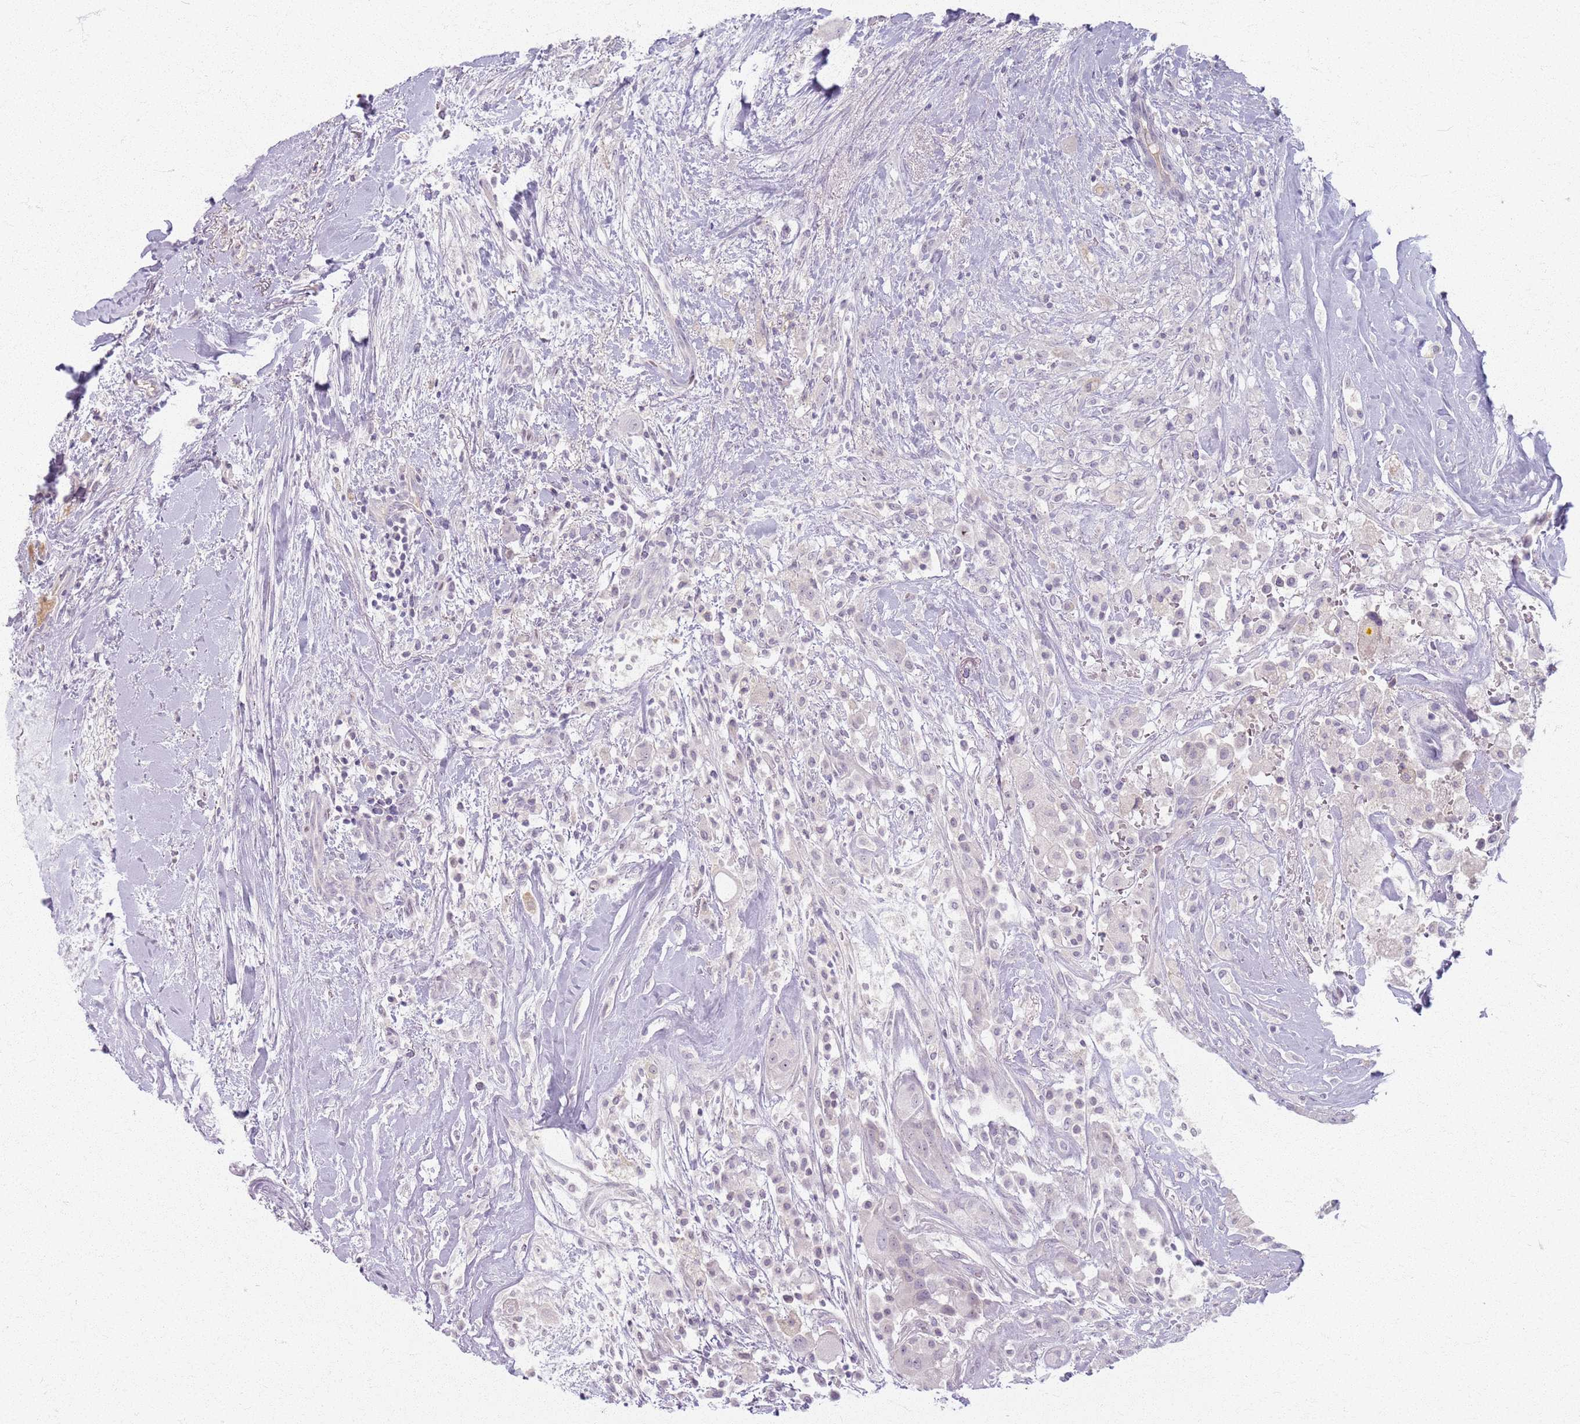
{"staining": {"intensity": "negative", "quantity": "none", "location": "none"}, "tissue": "thyroid cancer", "cell_type": "Tumor cells", "image_type": "cancer", "snomed": [{"axis": "morphology", "description": "Normal tissue, NOS"}, {"axis": "morphology", "description": "Papillary adenocarcinoma, NOS"}, {"axis": "topography", "description": "Thyroid gland"}], "caption": "High power microscopy histopathology image of an IHC histopathology image of thyroid cancer (papillary adenocarcinoma), revealing no significant expression in tumor cells. (DAB IHC with hematoxylin counter stain).", "gene": "CRIPT", "patient": {"sex": "female", "age": 59}}